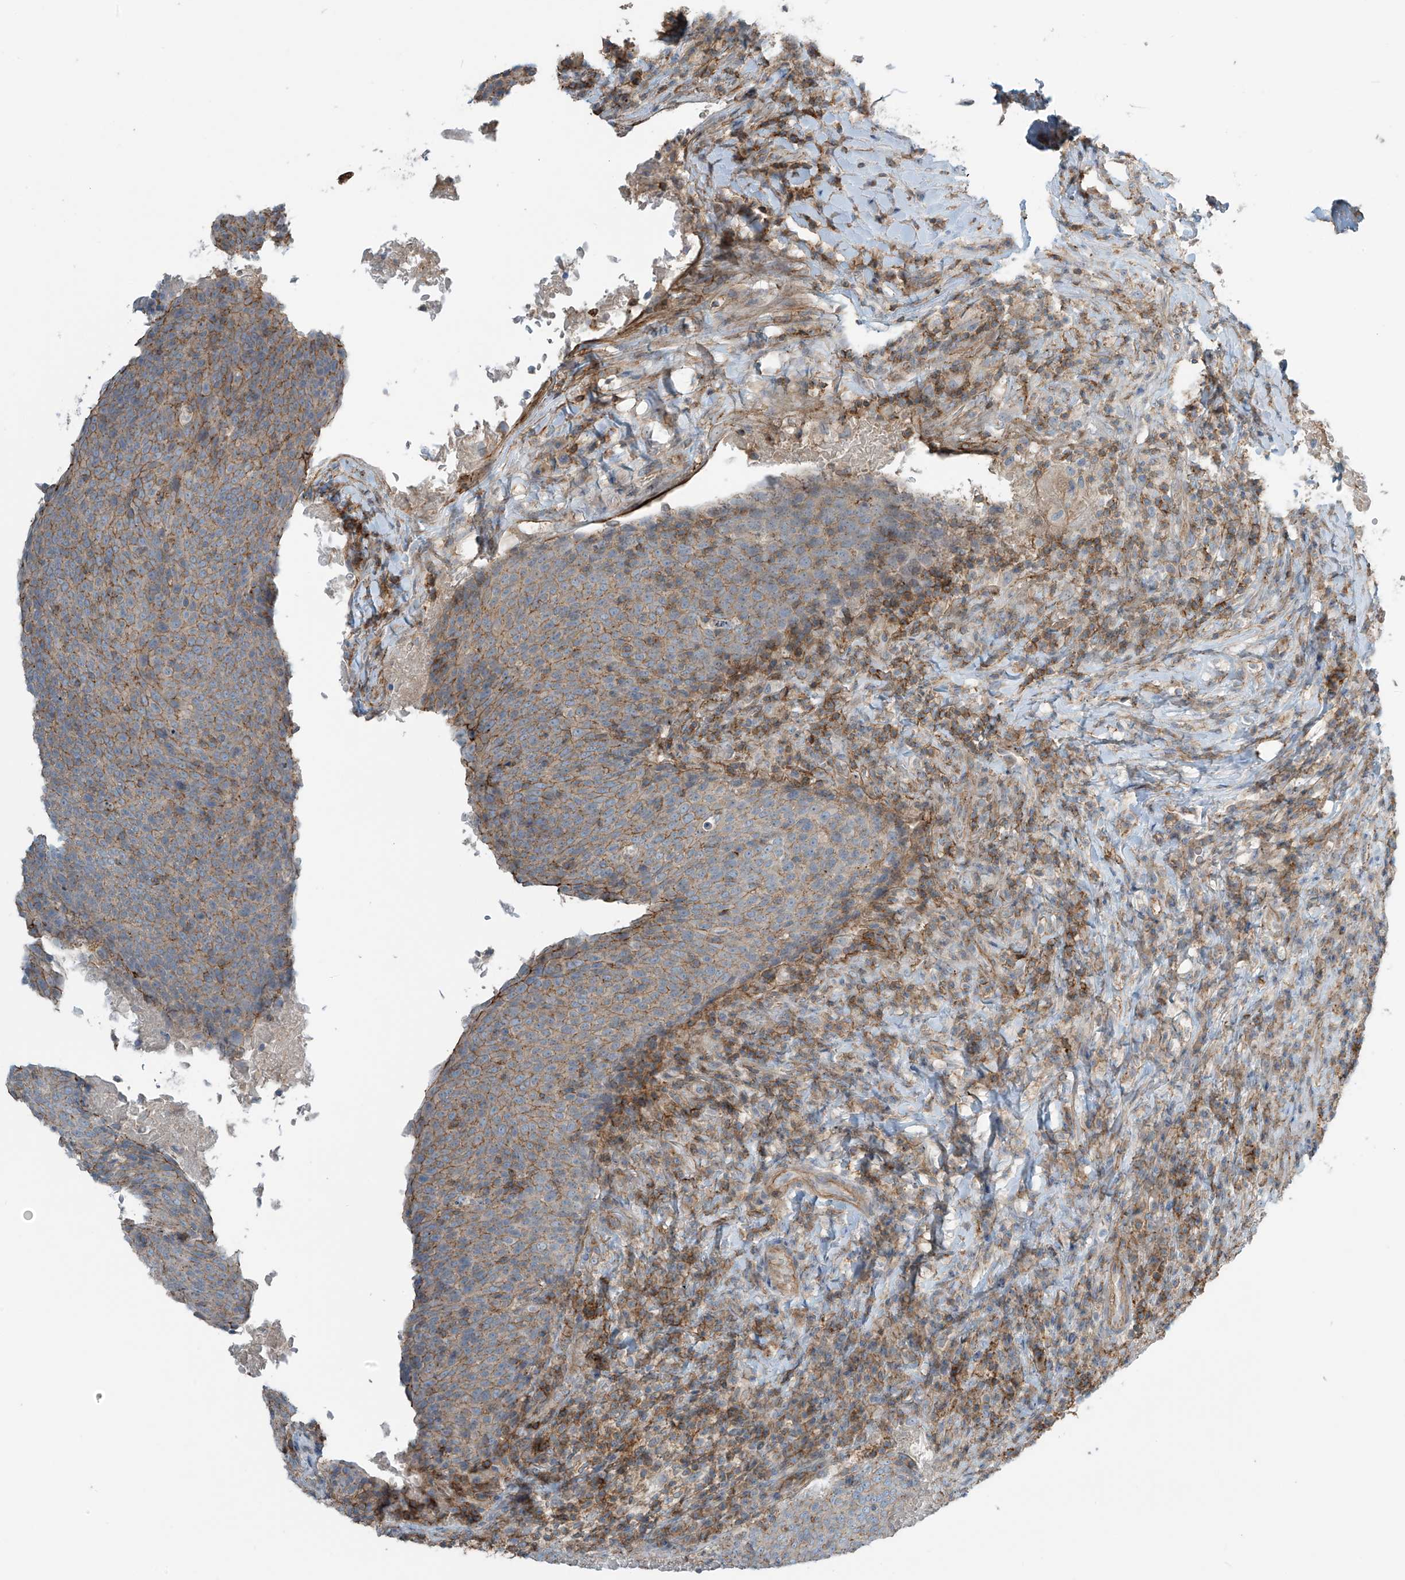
{"staining": {"intensity": "weak", "quantity": ">75%", "location": "cytoplasmic/membranous"}, "tissue": "head and neck cancer", "cell_type": "Tumor cells", "image_type": "cancer", "snomed": [{"axis": "morphology", "description": "Squamous cell carcinoma, NOS"}, {"axis": "morphology", "description": "Squamous cell carcinoma, metastatic, NOS"}, {"axis": "topography", "description": "Lymph node"}, {"axis": "topography", "description": "Head-Neck"}], "caption": "Head and neck cancer was stained to show a protein in brown. There is low levels of weak cytoplasmic/membranous expression in approximately >75% of tumor cells.", "gene": "SLC9A2", "patient": {"sex": "male", "age": 62}}